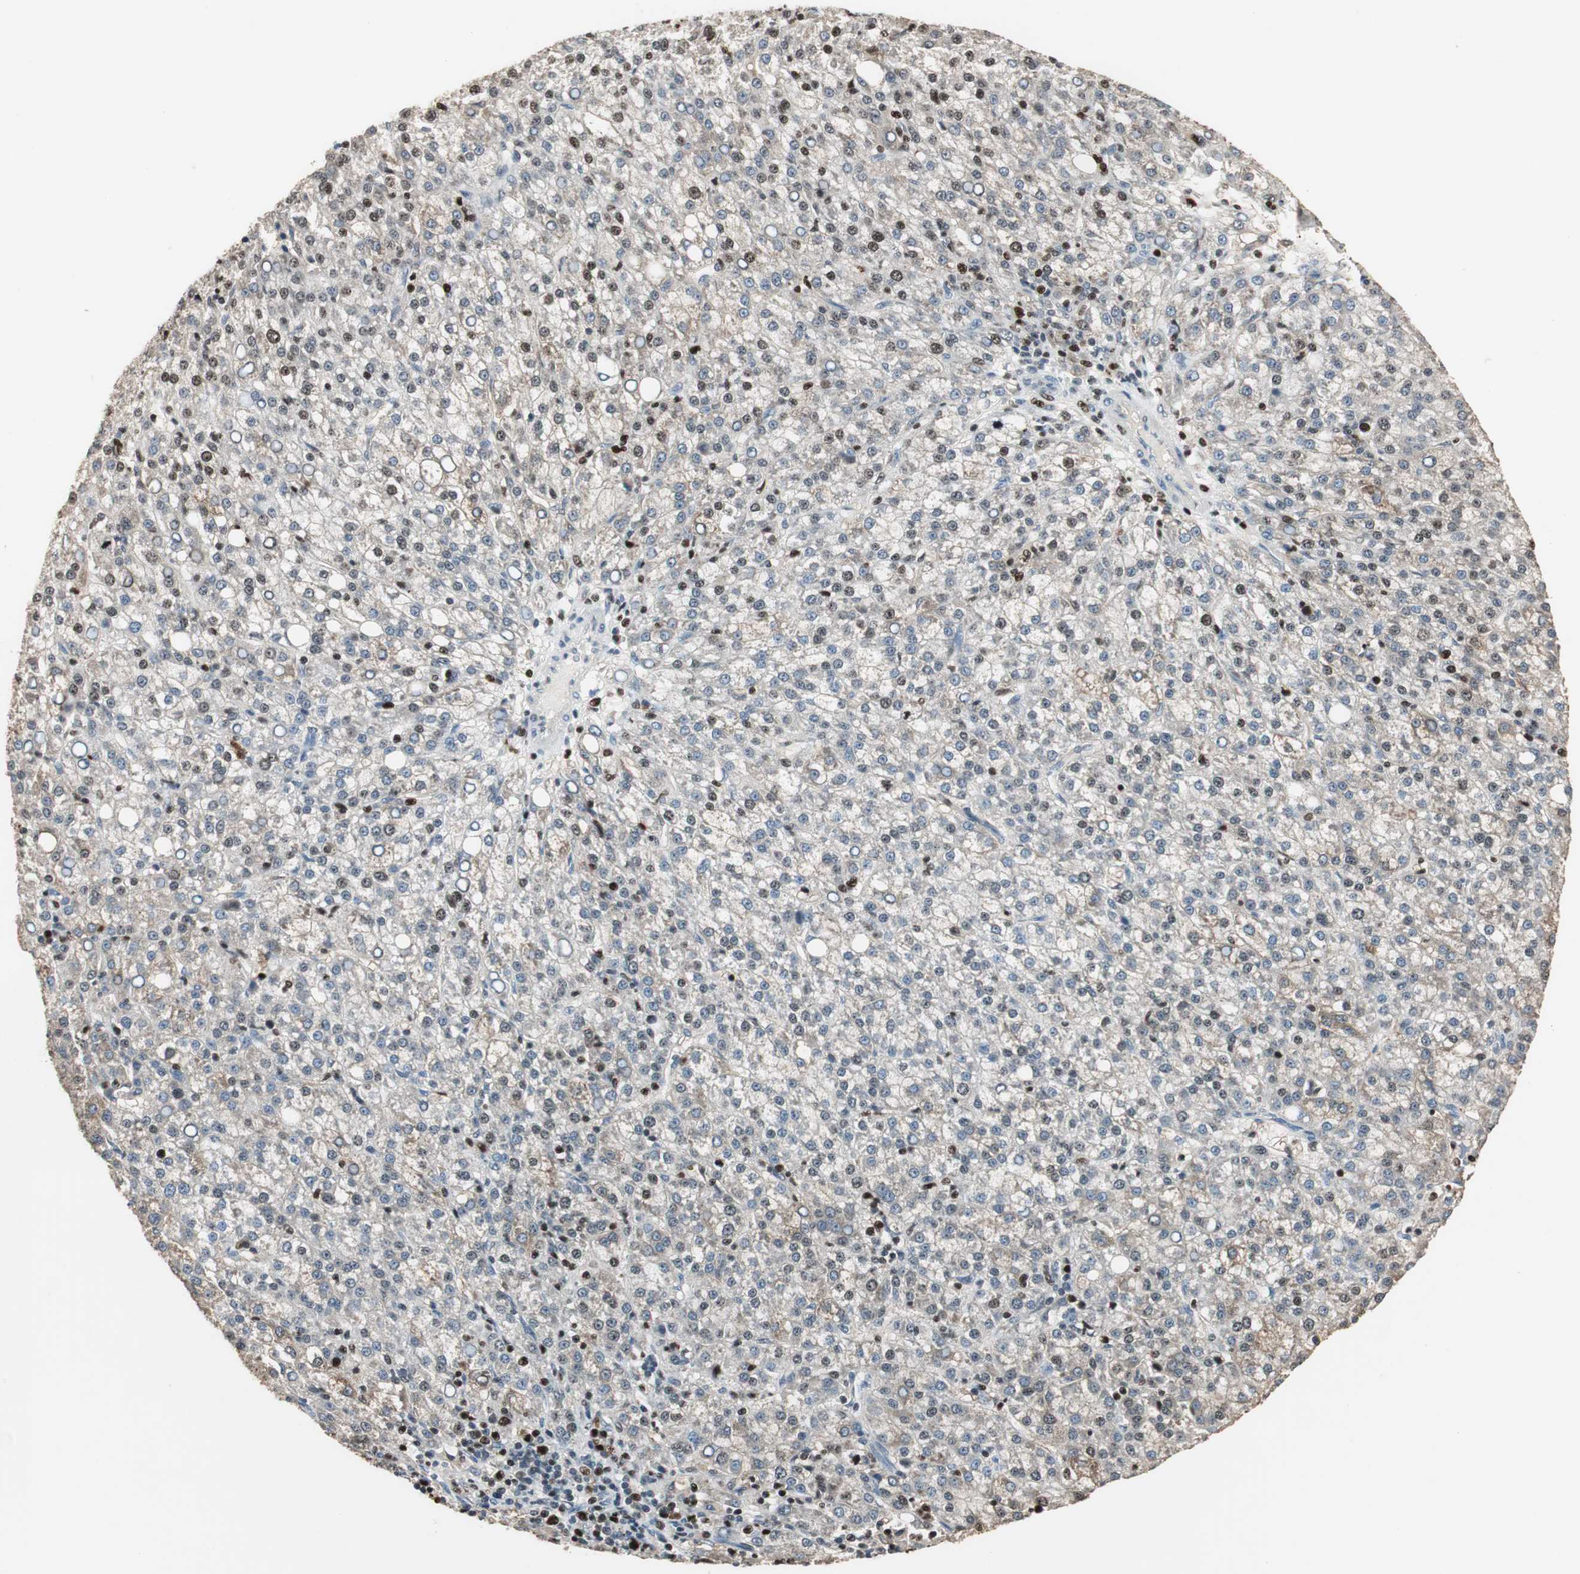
{"staining": {"intensity": "strong", "quantity": "<25%", "location": "nuclear"}, "tissue": "liver cancer", "cell_type": "Tumor cells", "image_type": "cancer", "snomed": [{"axis": "morphology", "description": "Carcinoma, Hepatocellular, NOS"}, {"axis": "topography", "description": "Liver"}], "caption": "The histopathology image demonstrates immunohistochemical staining of liver cancer (hepatocellular carcinoma). There is strong nuclear expression is present in approximately <25% of tumor cells. (brown staining indicates protein expression, while blue staining denotes nuclei).", "gene": "FEN1", "patient": {"sex": "female", "age": 58}}